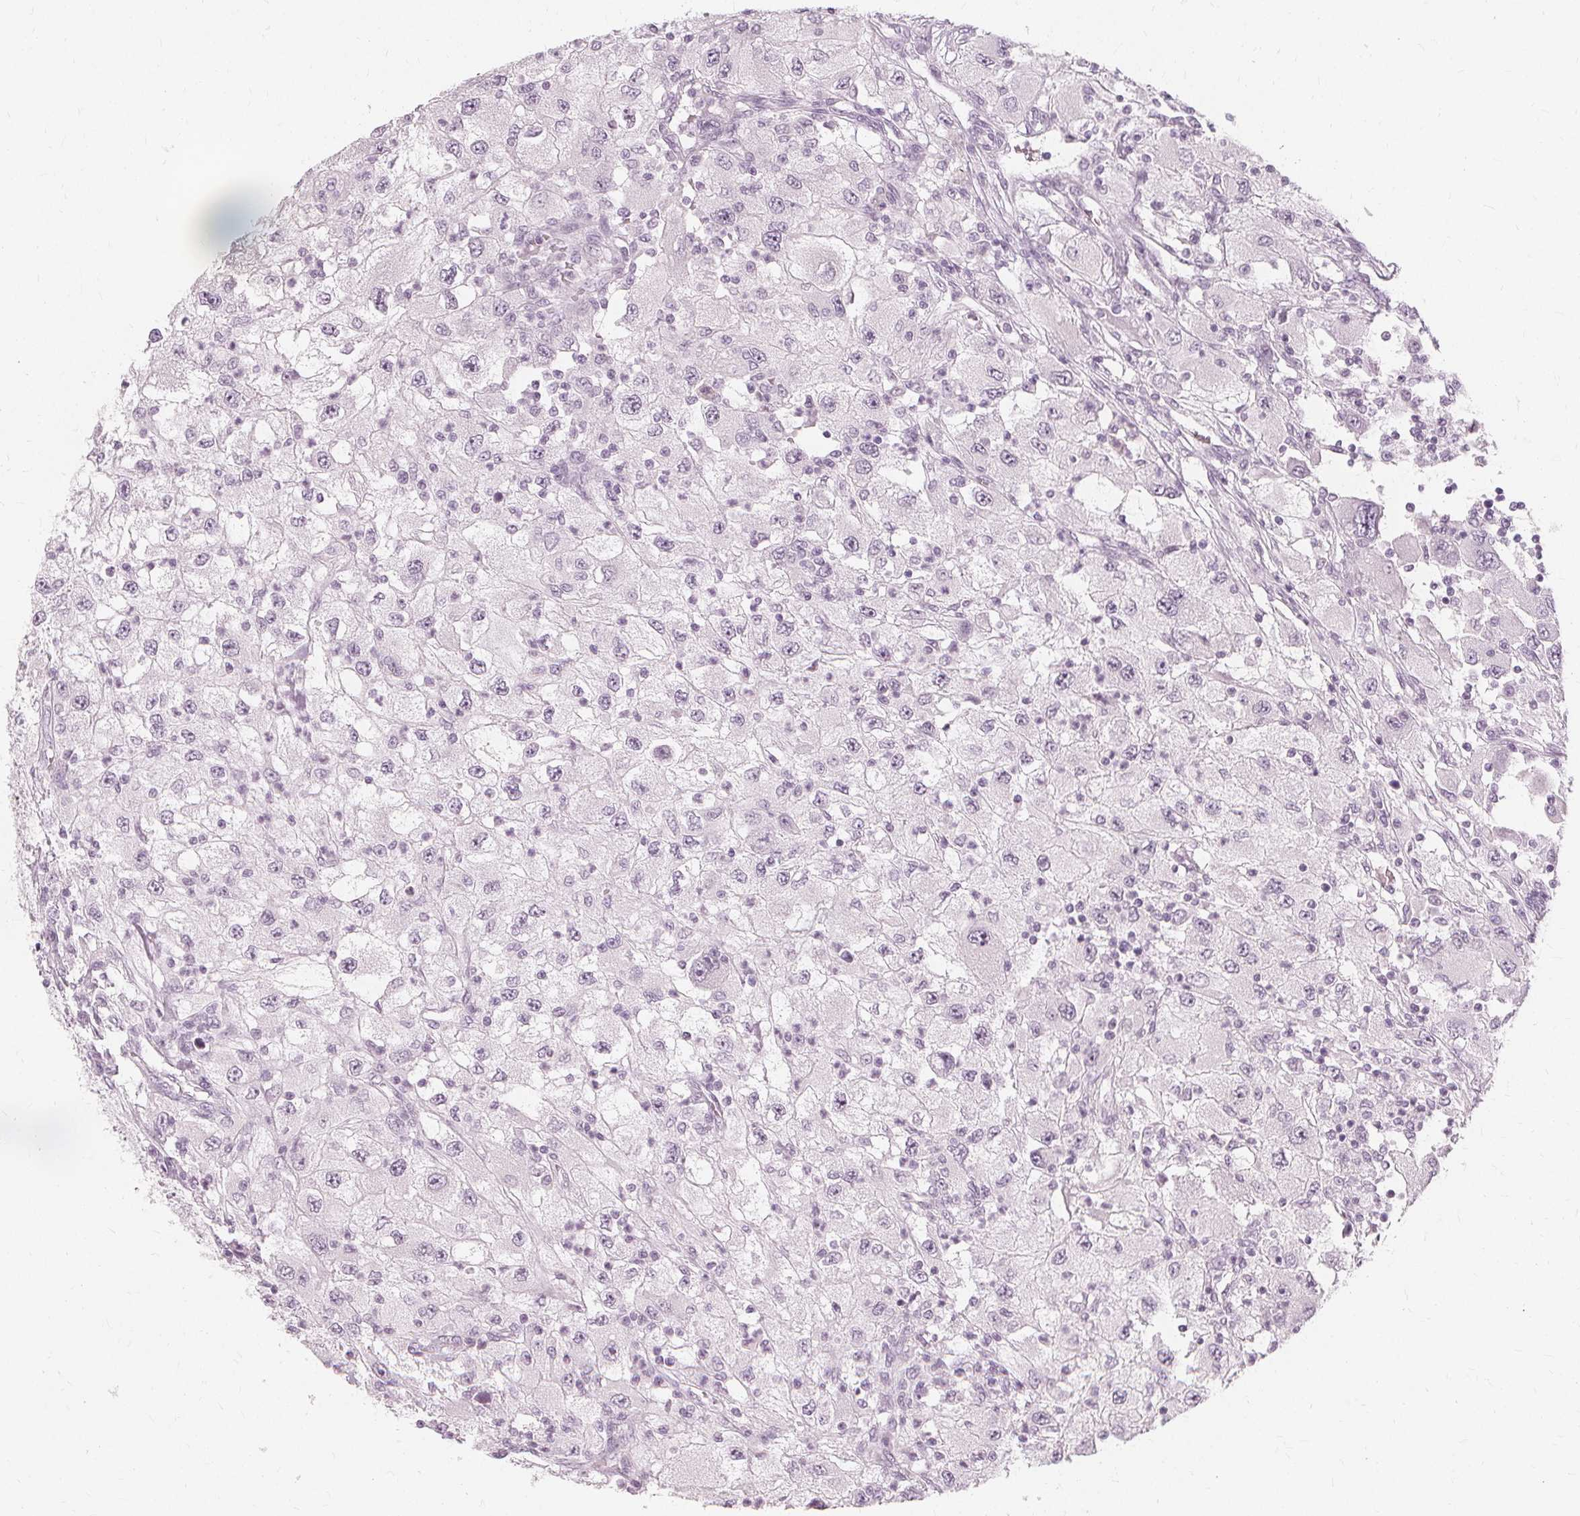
{"staining": {"intensity": "negative", "quantity": "none", "location": "none"}, "tissue": "renal cancer", "cell_type": "Tumor cells", "image_type": "cancer", "snomed": [{"axis": "morphology", "description": "Adenocarcinoma, NOS"}, {"axis": "topography", "description": "Kidney"}], "caption": "Immunohistochemical staining of renal adenocarcinoma shows no significant positivity in tumor cells.", "gene": "NXPE1", "patient": {"sex": "female", "age": 67}}